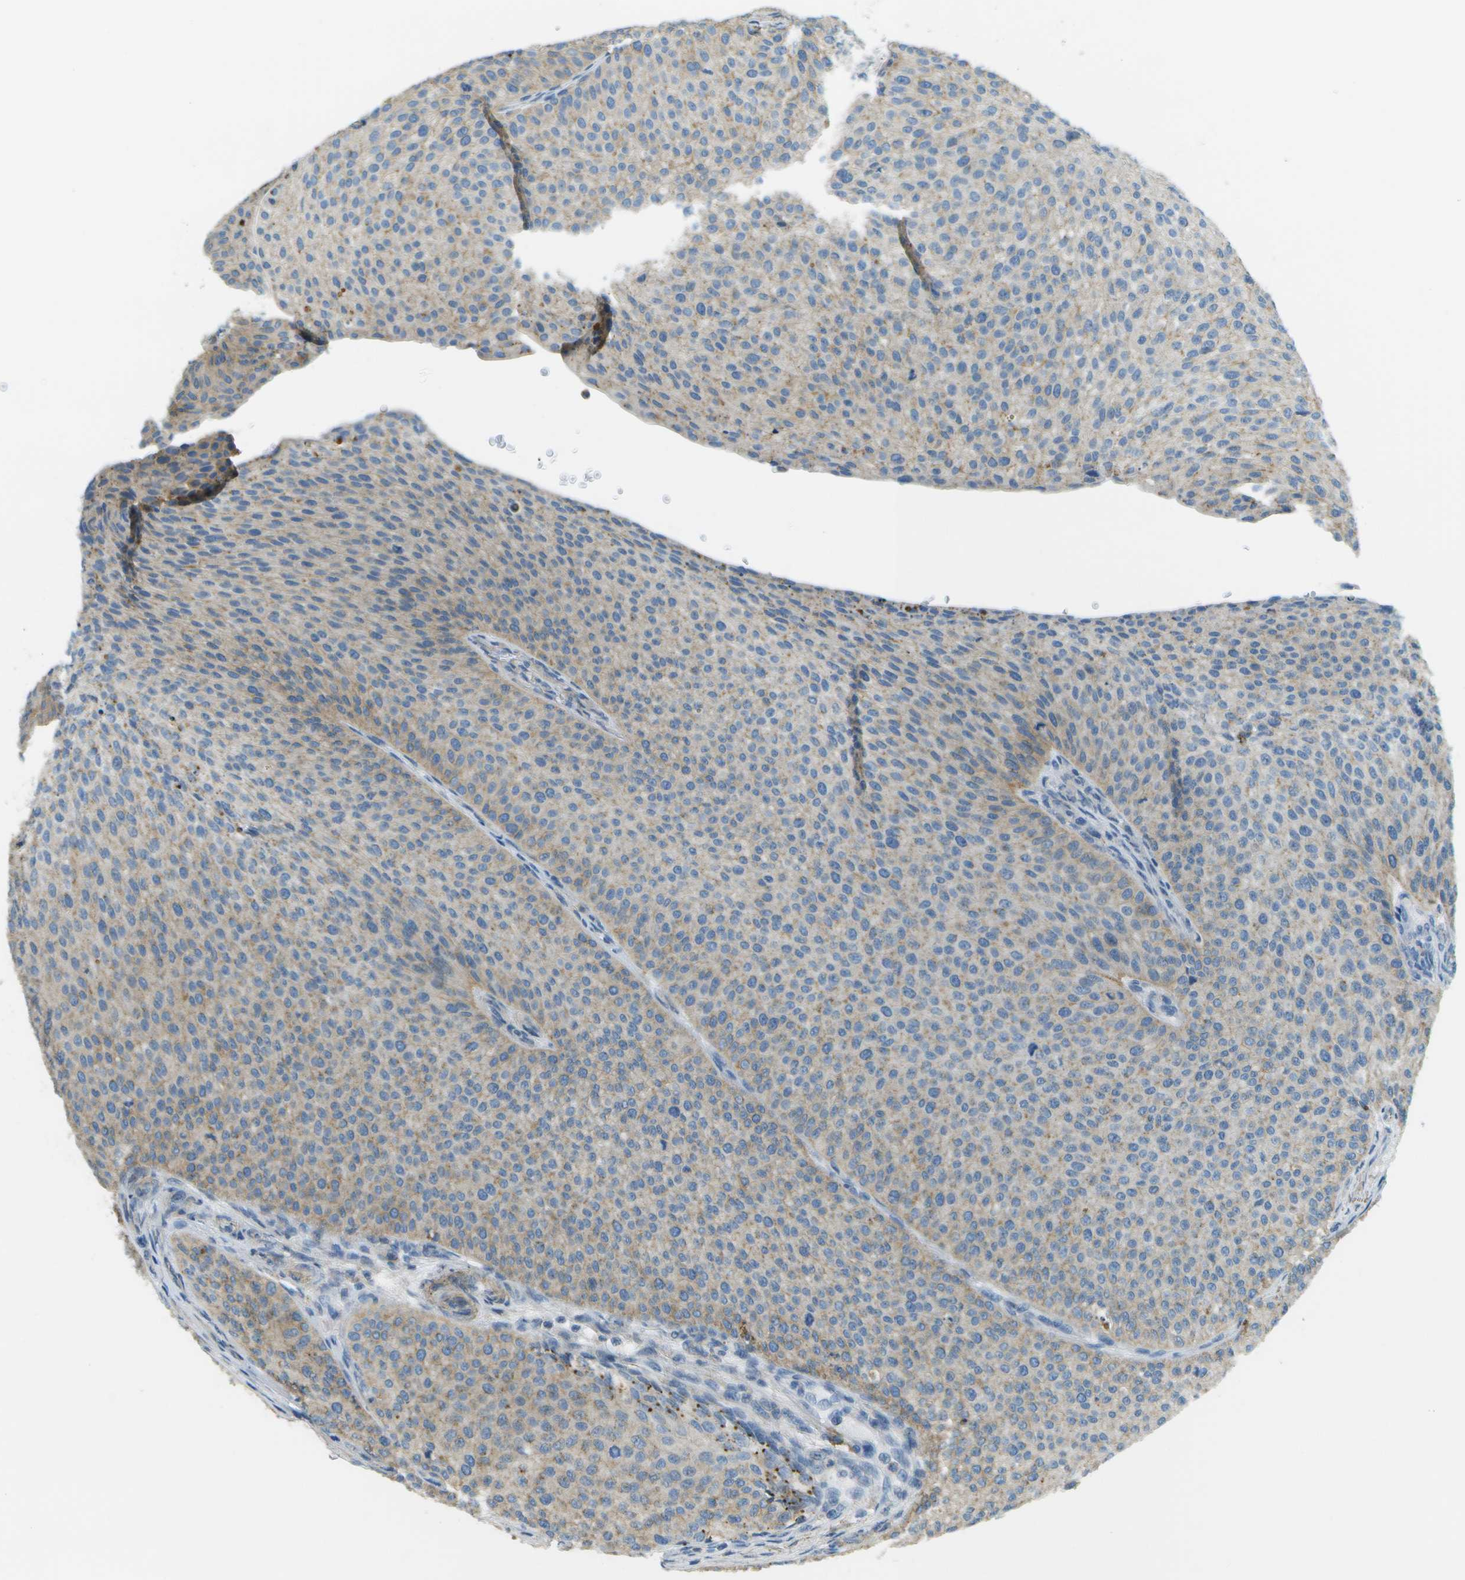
{"staining": {"intensity": "weak", "quantity": ">75%", "location": "cytoplasmic/membranous"}, "tissue": "urothelial cancer", "cell_type": "Tumor cells", "image_type": "cancer", "snomed": [{"axis": "morphology", "description": "Urothelial carcinoma, Low grade"}, {"axis": "topography", "description": "Smooth muscle"}, {"axis": "topography", "description": "Urinary bladder"}], "caption": "Protein staining exhibits weak cytoplasmic/membranous expression in approximately >75% of tumor cells in urothelial cancer.", "gene": "MYH11", "patient": {"sex": "male", "age": 60}}